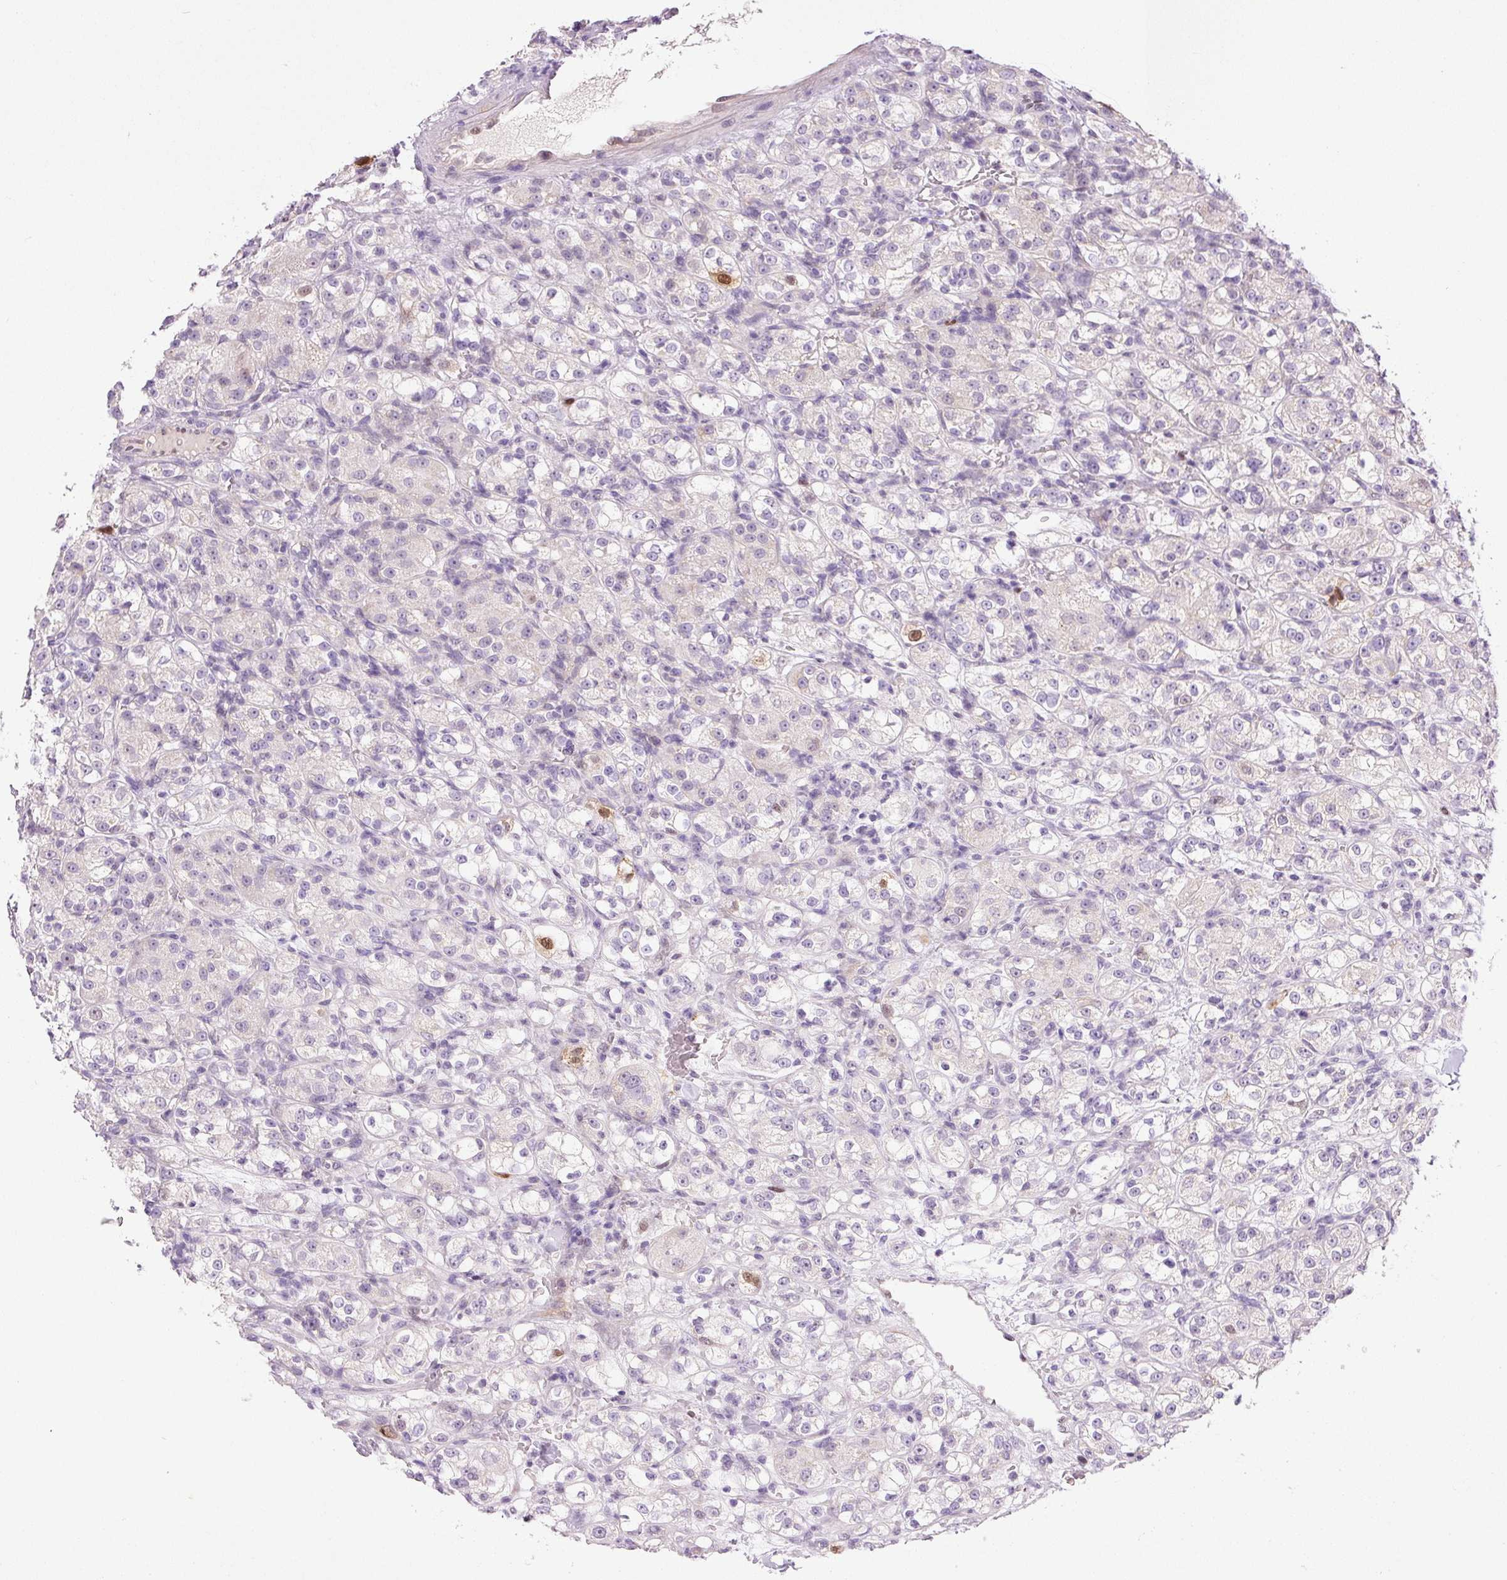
{"staining": {"intensity": "moderate", "quantity": "<25%", "location": "nuclear"}, "tissue": "renal cancer", "cell_type": "Tumor cells", "image_type": "cancer", "snomed": [{"axis": "morphology", "description": "Normal tissue, NOS"}, {"axis": "morphology", "description": "Adenocarcinoma, NOS"}, {"axis": "topography", "description": "Kidney"}], "caption": "Protein analysis of renal adenocarcinoma tissue demonstrates moderate nuclear positivity in about <25% of tumor cells. The staining is performed using DAB brown chromogen to label protein expression. The nuclei are counter-stained blue using hematoxylin.", "gene": "KPNA2", "patient": {"sex": "male", "age": 61}}